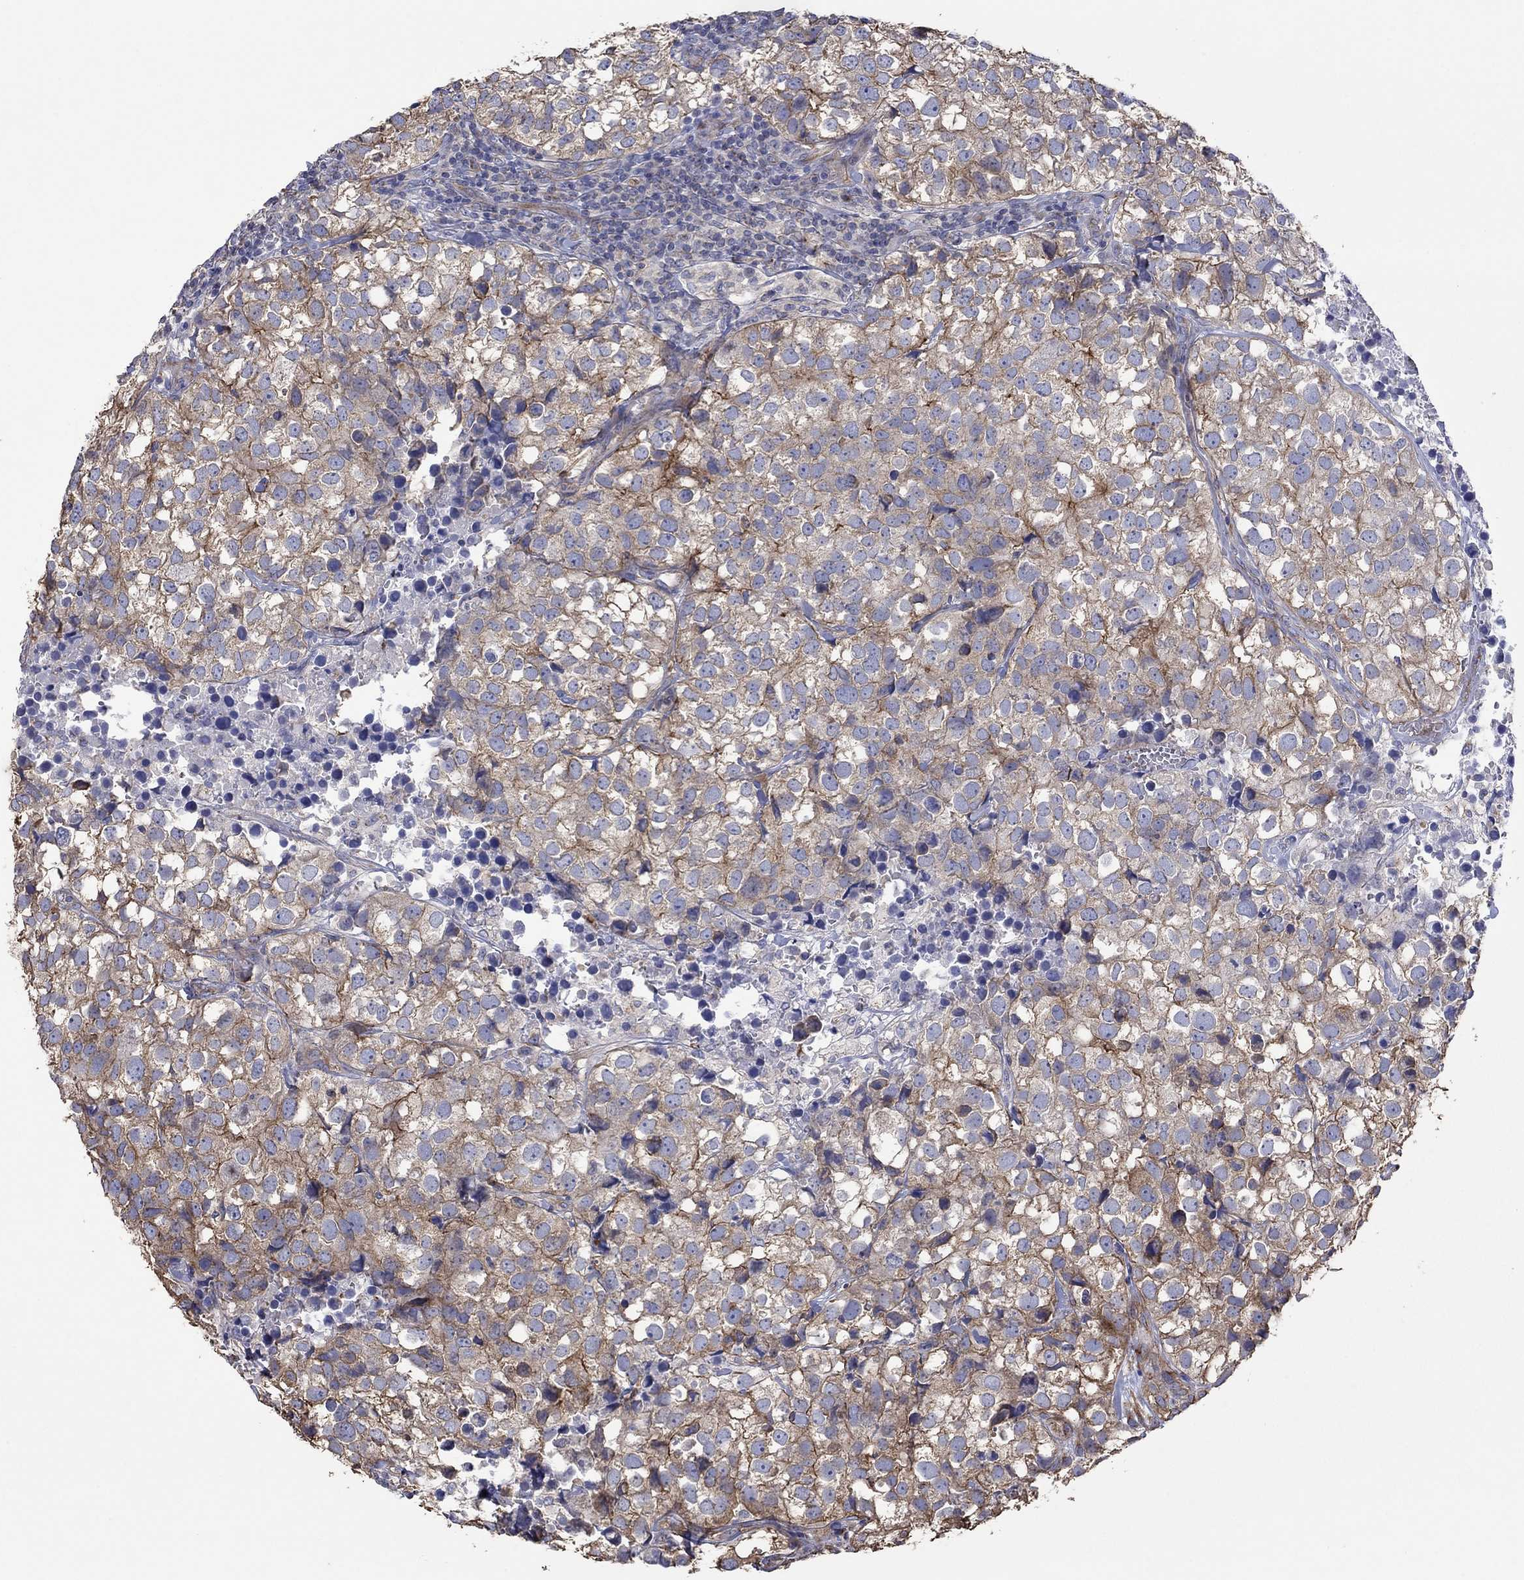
{"staining": {"intensity": "strong", "quantity": "<25%", "location": "cytoplasmic/membranous"}, "tissue": "breast cancer", "cell_type": "Tumor cells", "image_type": "cancer", "snomed": [{"axis": "morphology", "description": "Duct carcinoma"}, {"axis": "topography", "description": "Breast"}], "caption": "An image of breast cancer stained for a protein shows strong cytoplasmic/membranous brown staining in tumor cells. (DAB (3,3'-diaminobenzidine) IHC with brightfield microscopy, high magnification).", "gene": "TPRN", "patient": {"sex": "female", "age": 30}}